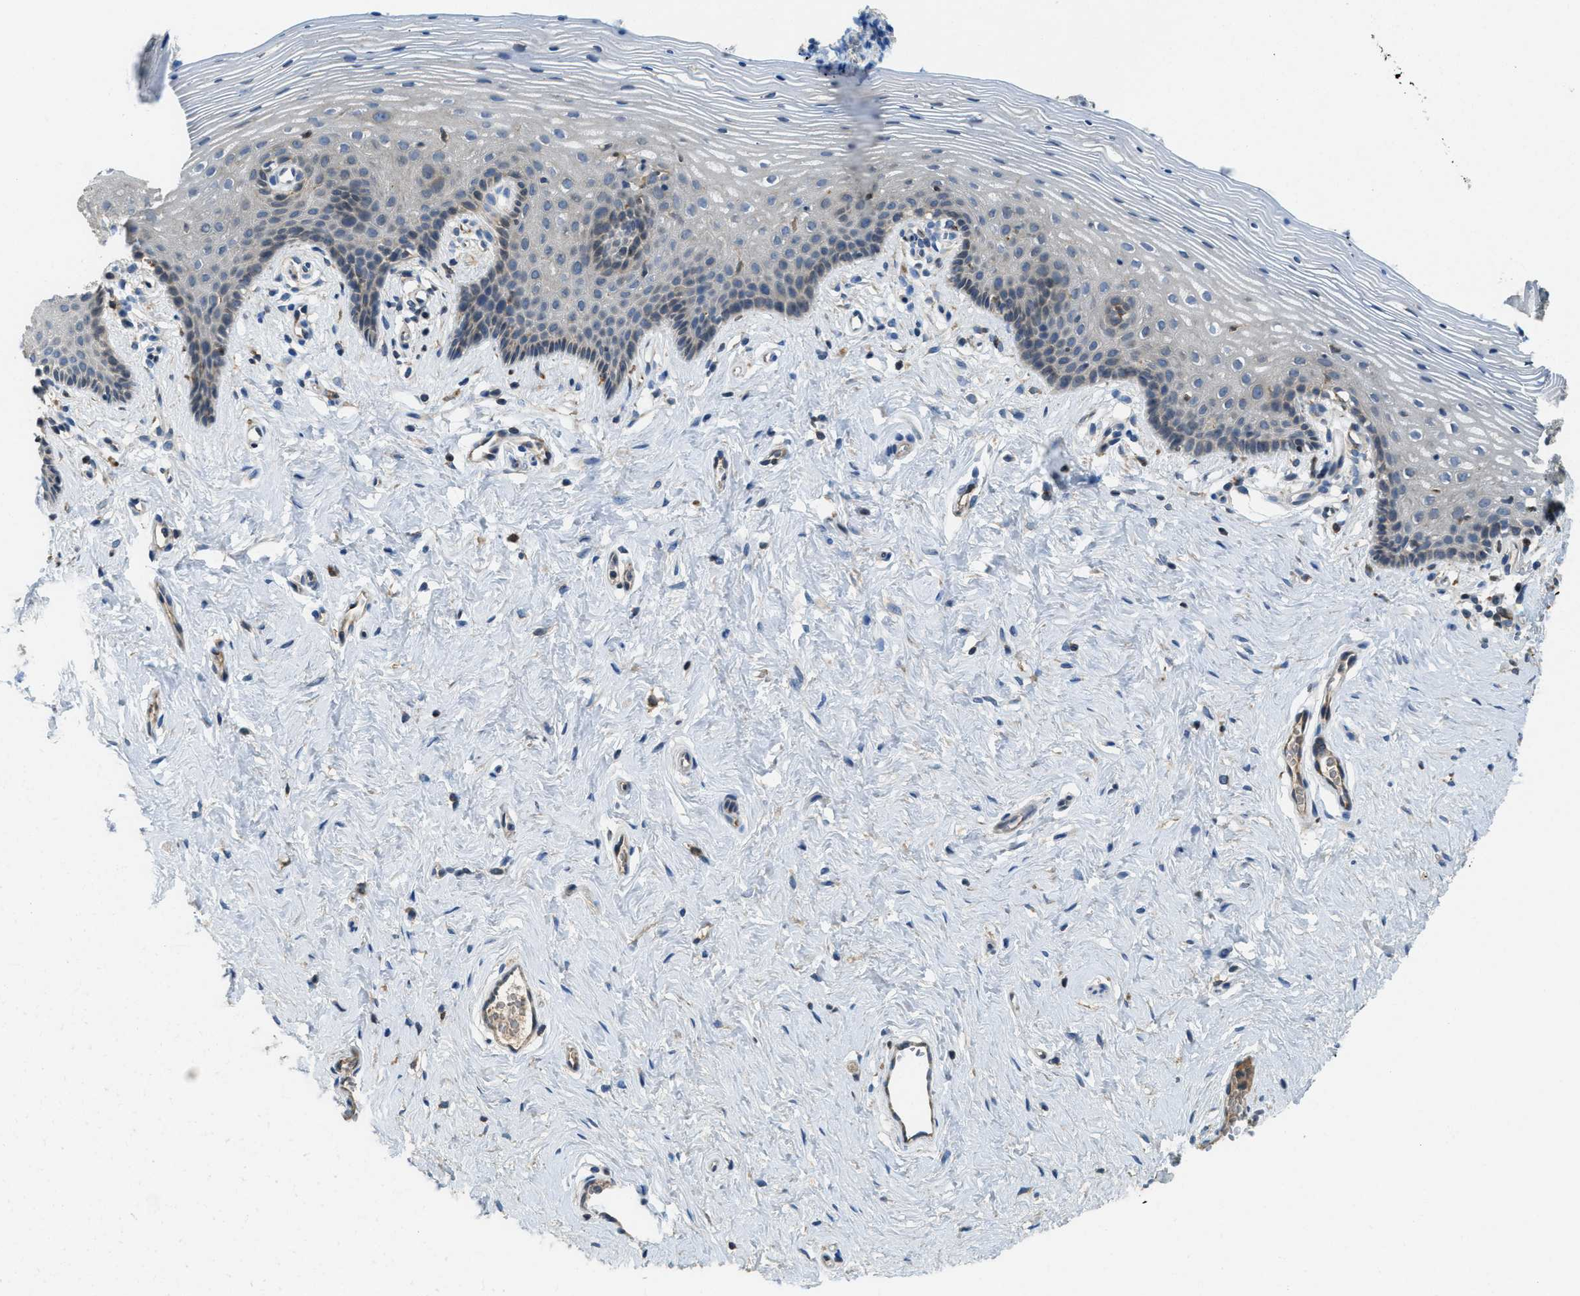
{"staining": {"intensity": "negative", "quantity": "none", "location": "none"}, "tissue": "vagina", "cell_type": "Squamous epithelial cells", "image_type": "normal", "snomed": [{"axis": "morphology", "description": "Normal tissue, NOS"}, {"axis": "topography", "description": "Vagina"}], "caption": "Squamous epithelial cells show no significant protein positivity in unremarkable vagina. (Stains: DAB immunohistochemistry (IHC) with hematoxylin counter stain, Microscopy: brightfield microscopy at high magnification).", "gene": "SSR1", "patient": {"sex": "female", "age": 32}}